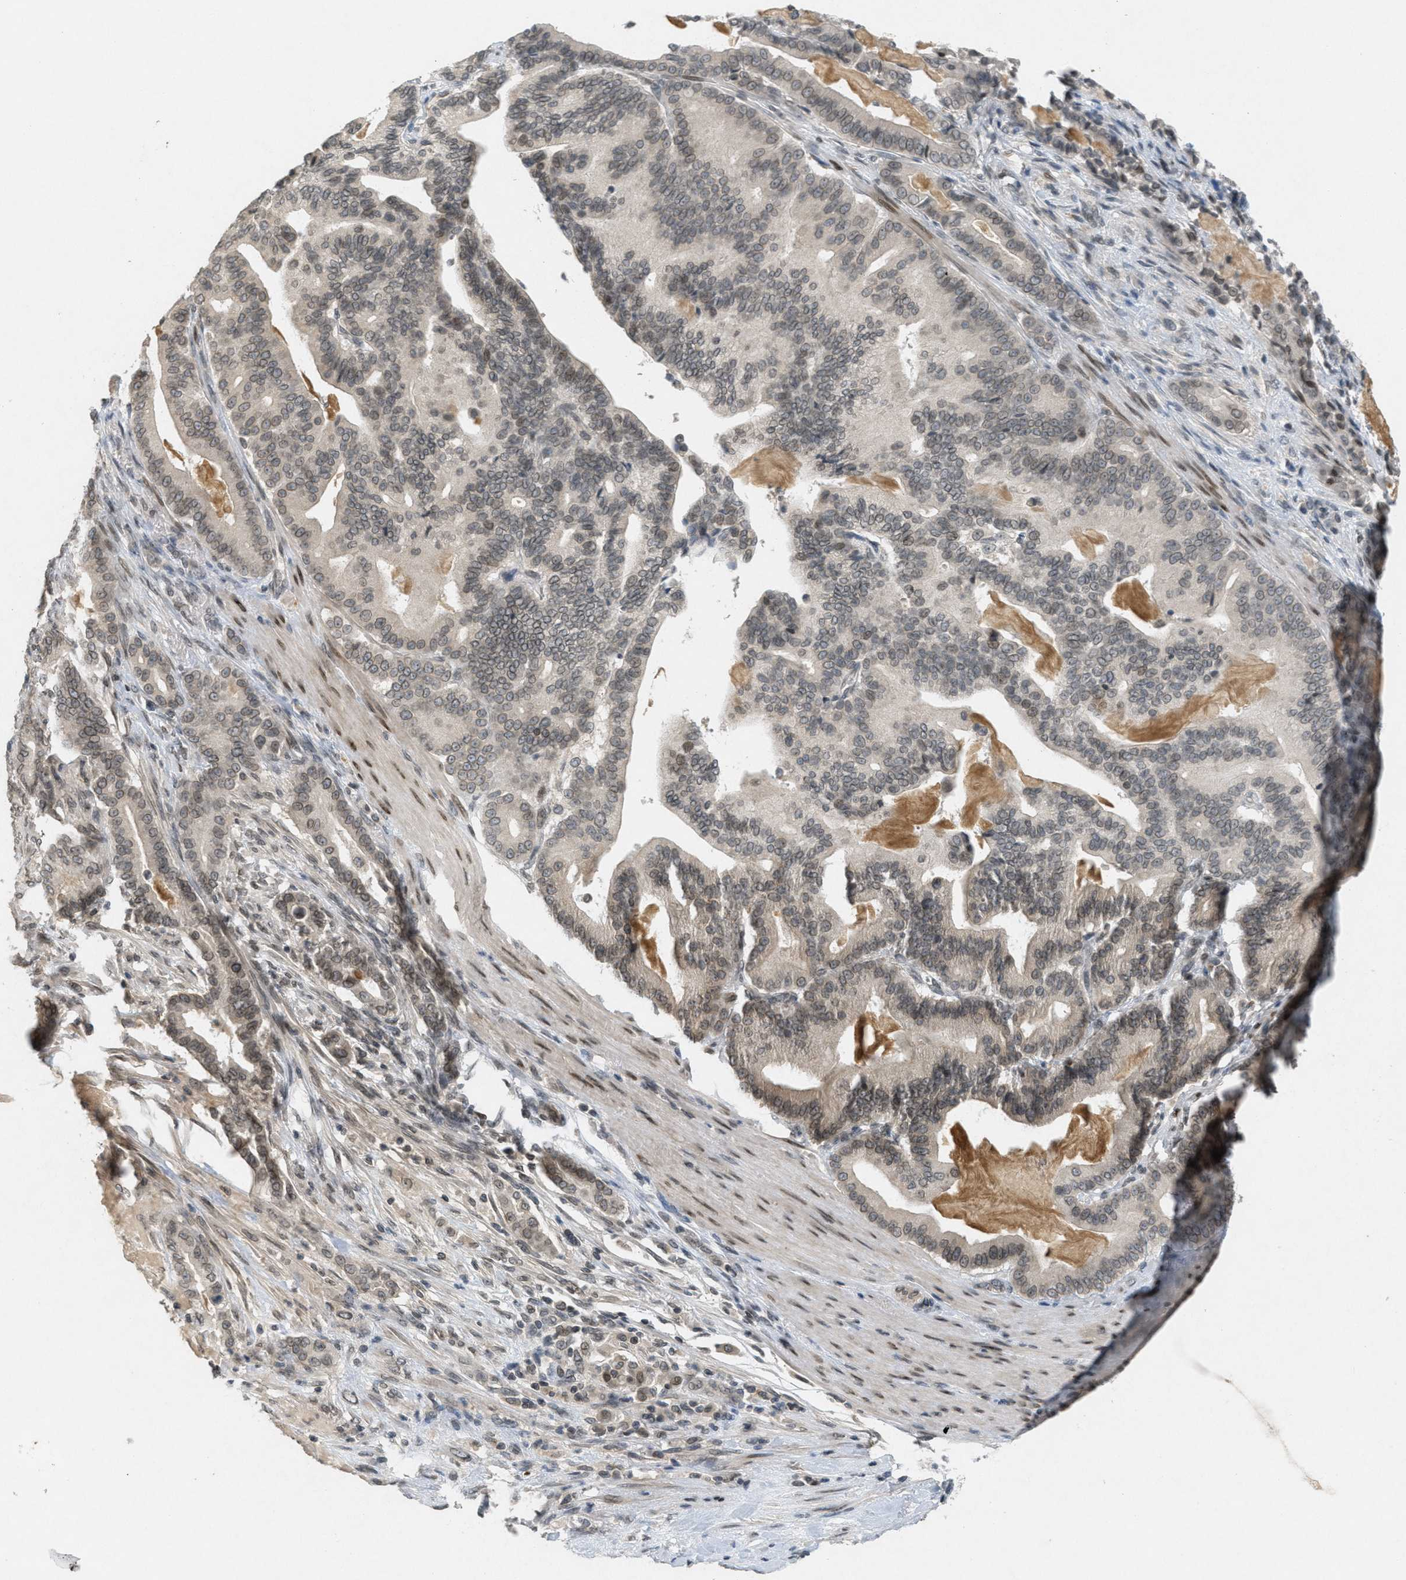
{"staining": {"intensity": "weak", "quantity": ">75%", "location": "cytoplasmic/membranous,nuclear"}, "tissue": "pancreatic cancer", "cell_type": "Tumor cells", "image_type": "cancer", "snomed": [{"axis": "morphology", "description": "Normal tissue, NOS"}, {"axis": "morphology", "description": "Adenocarcinoma, NOS"}, {"axis": "topography", "description": "Pancreas"}], "caption": "The photomicrograph shows a brown stain indicating the presence of a protein in the cytoplasmic/membranous and nuclear of tumor cells in adenocarcinoma (pancreatic). (Brightfield microscopy of DAB IHC at high magnification).", "gene": "ABHD6", "patient": {"sex": "male", "age": 63}}